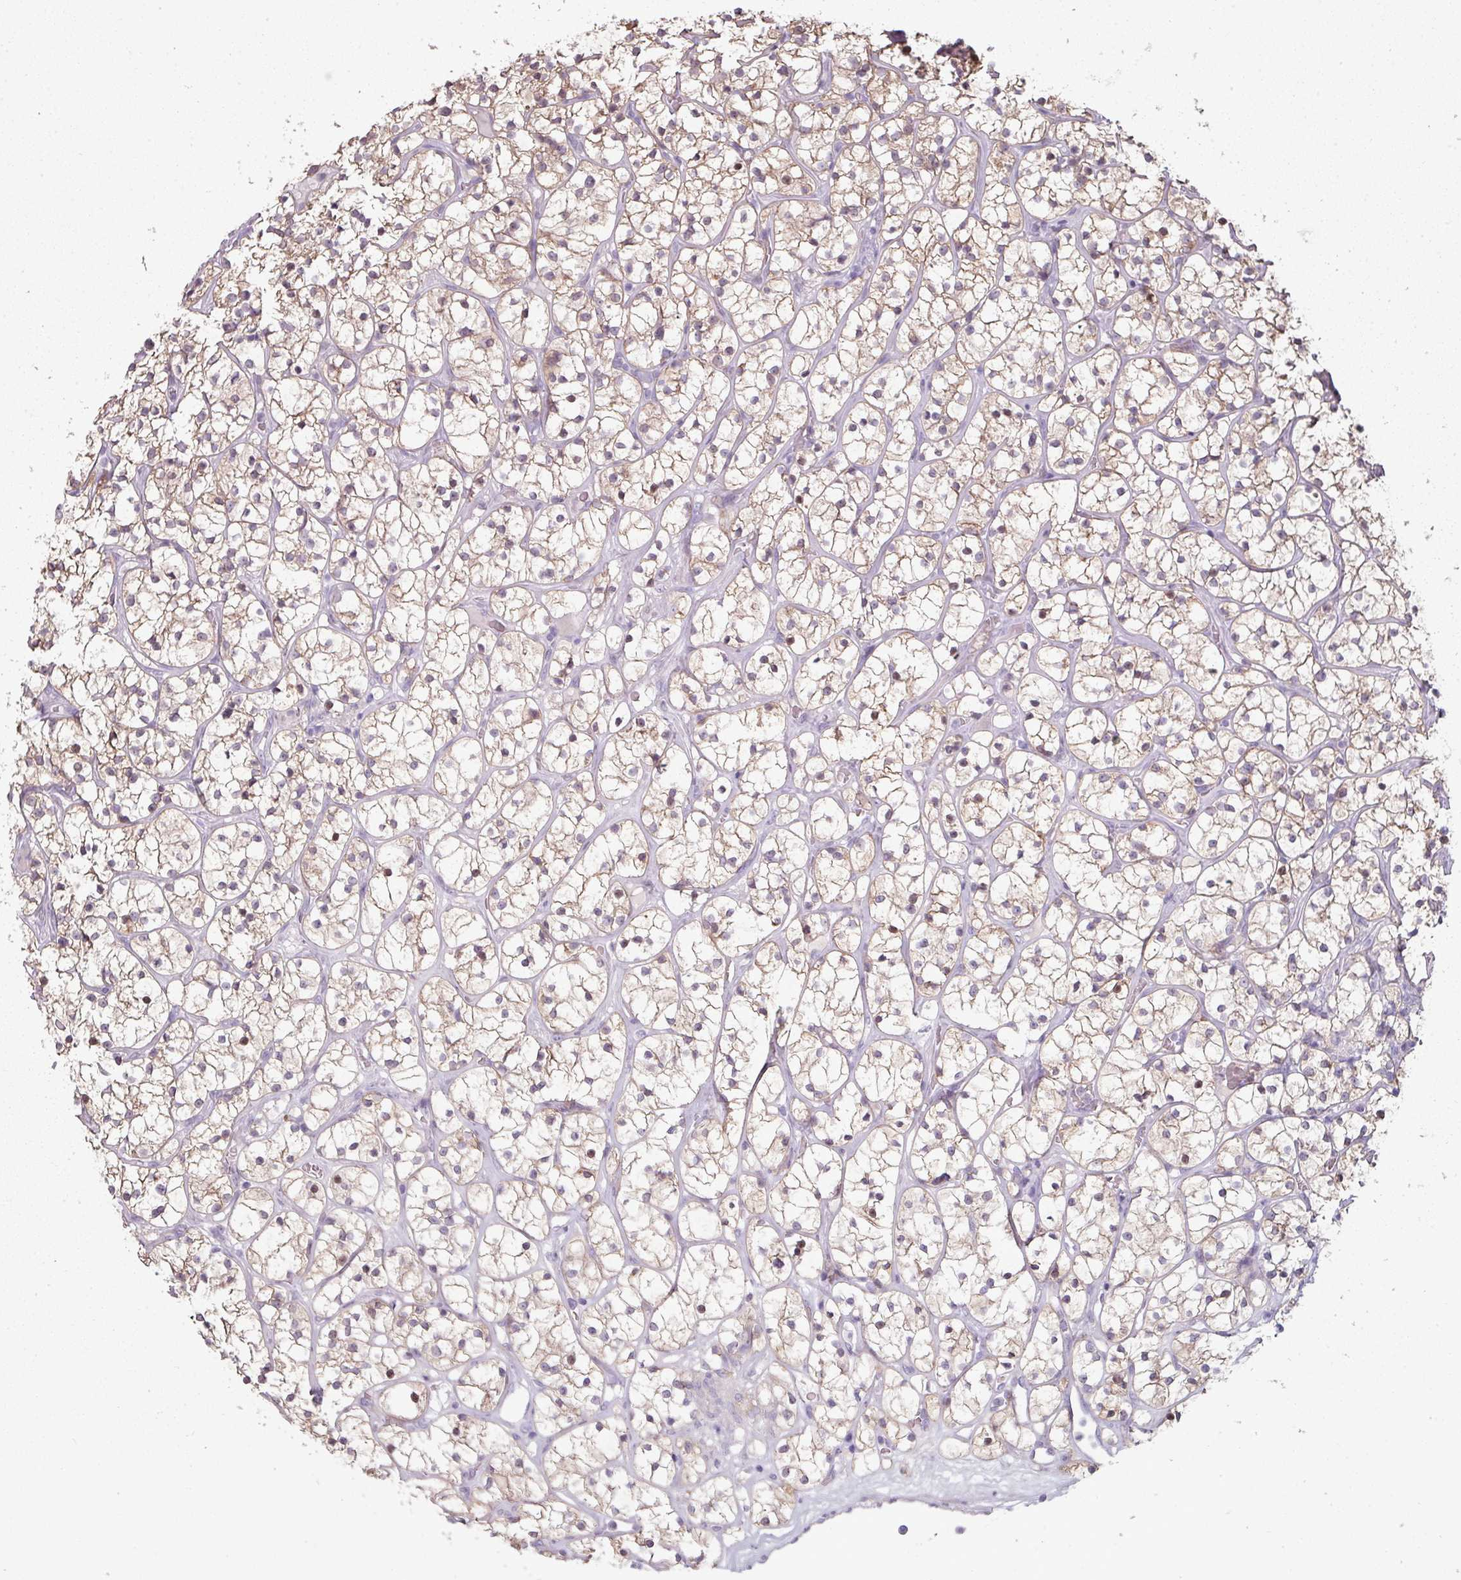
{"staining": {"intensity": "strong", "quantity": "25%-75%", "location": "cytoplasmic/membranous"}, "tissue": "renal cancer", "cell_type": "Tumor cells", "image_type": "cancer", "snomed": [{"axis": "morphology", "description": "Adenocarcinoma, NOS"}, {"axis": "topography", "description": "Kidney"}], "caption": "A photomicrograph of human renal adenocarcinoma stained for a protein reveals strong cytoplasmic/membranous brown staining in tumor cells.", "gene": "ZNF615", "patient": {"sex": "female", "age": 64}}